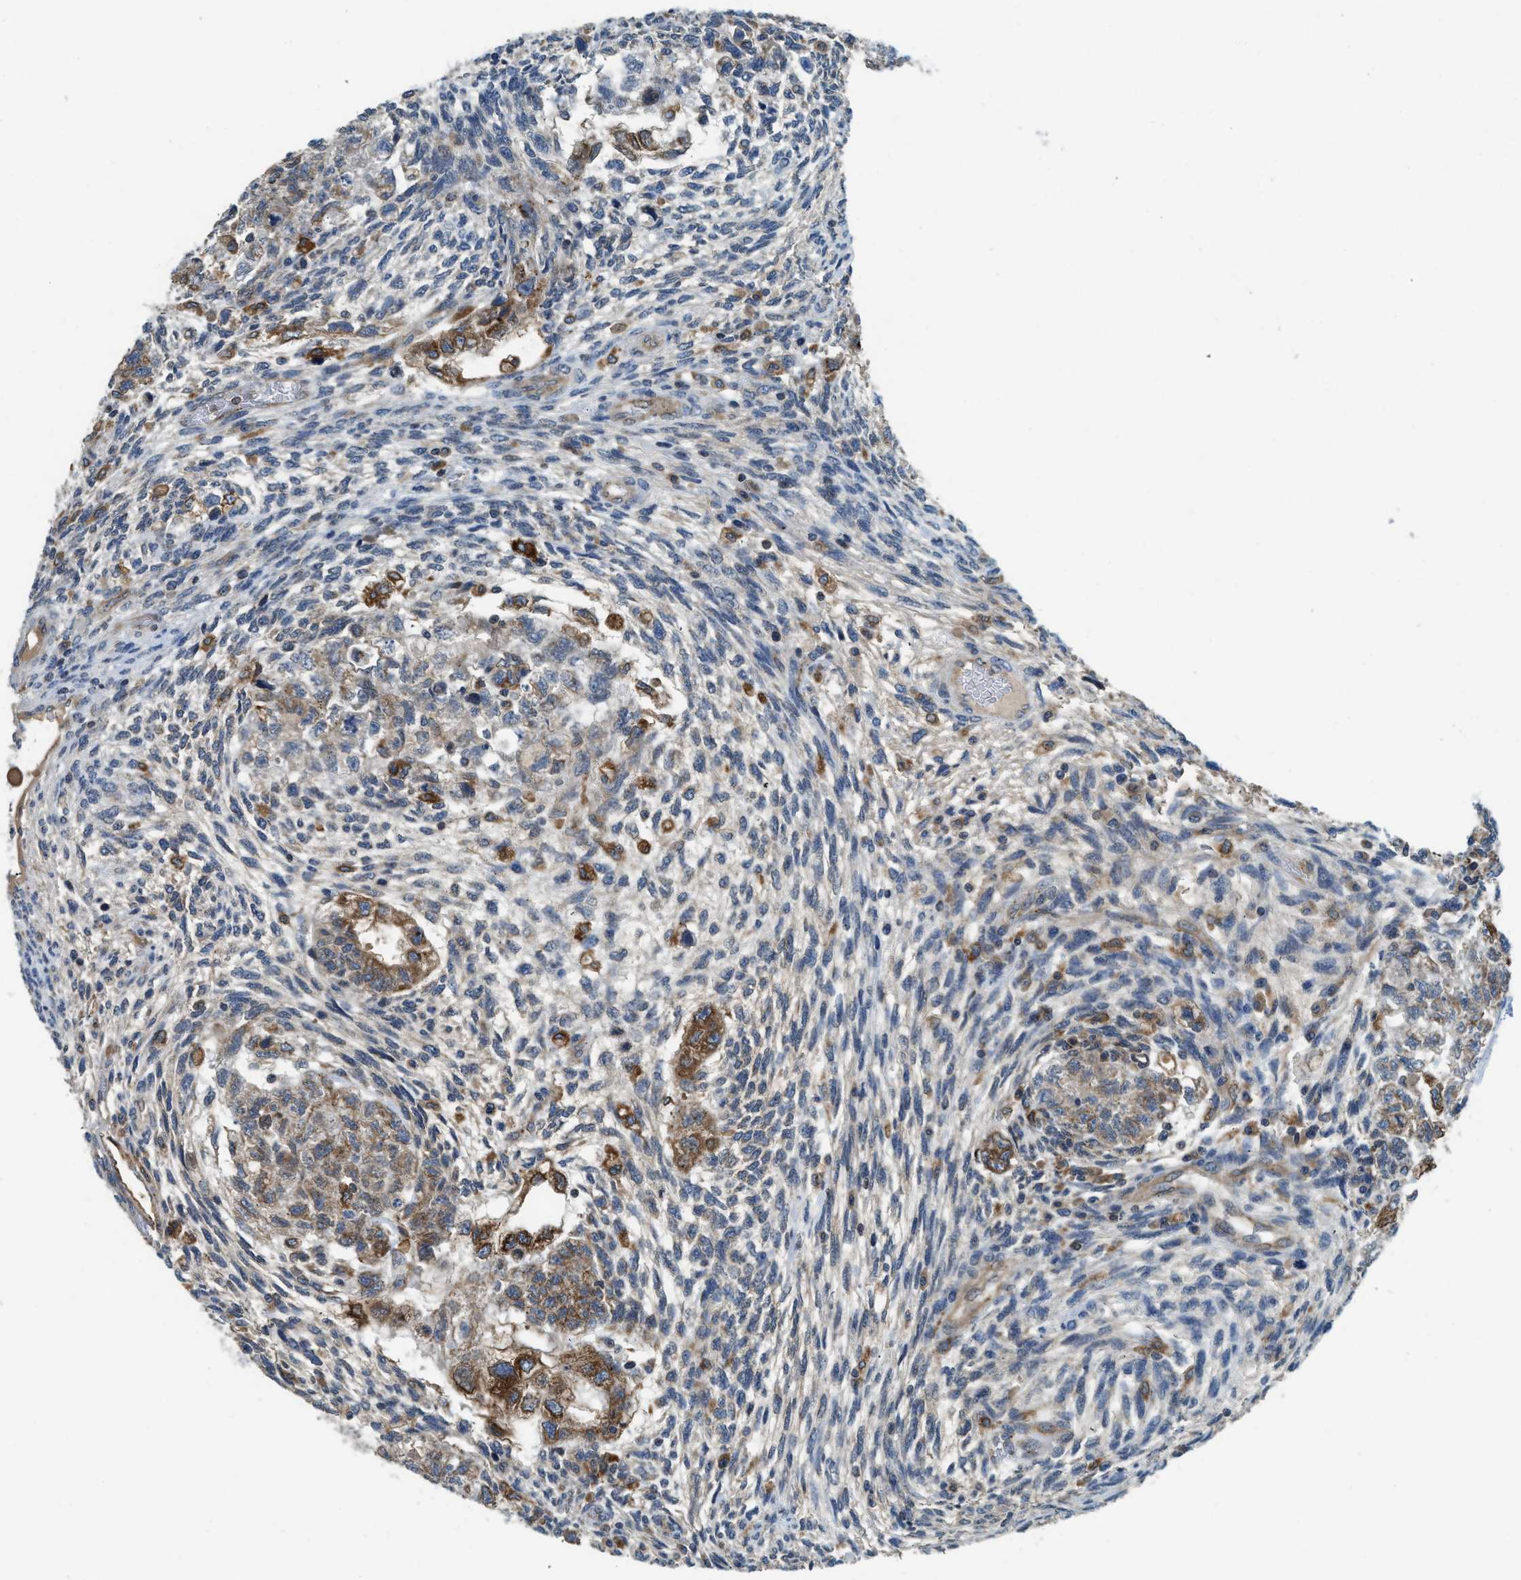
{"staining": {"intensity": "moderate", "quantity": ">75%", "location": "cytoplasmic/membranous"}, "tissue": "testis cancer", "cell_type": "Tumor cells", "image_type": "cancer", "snomed": [{"axis": "morphology", "description": "Normal tissue, NOS"}, {"axis": "morphology", "description": "Carcinoma, Embryonal, NOS"}, {"axis": "topography", "description": "Testis"}], "caption": "This histopathology image exhibits immunohistochemistry (IHC) staining of human embryonal carcinoma (testis), with medium moderate cytoplasmic/membranous expression in approximately >75% of tumor cells.", "gene": "BCAP31", "patient": {"sex": "male", "age": 36}}